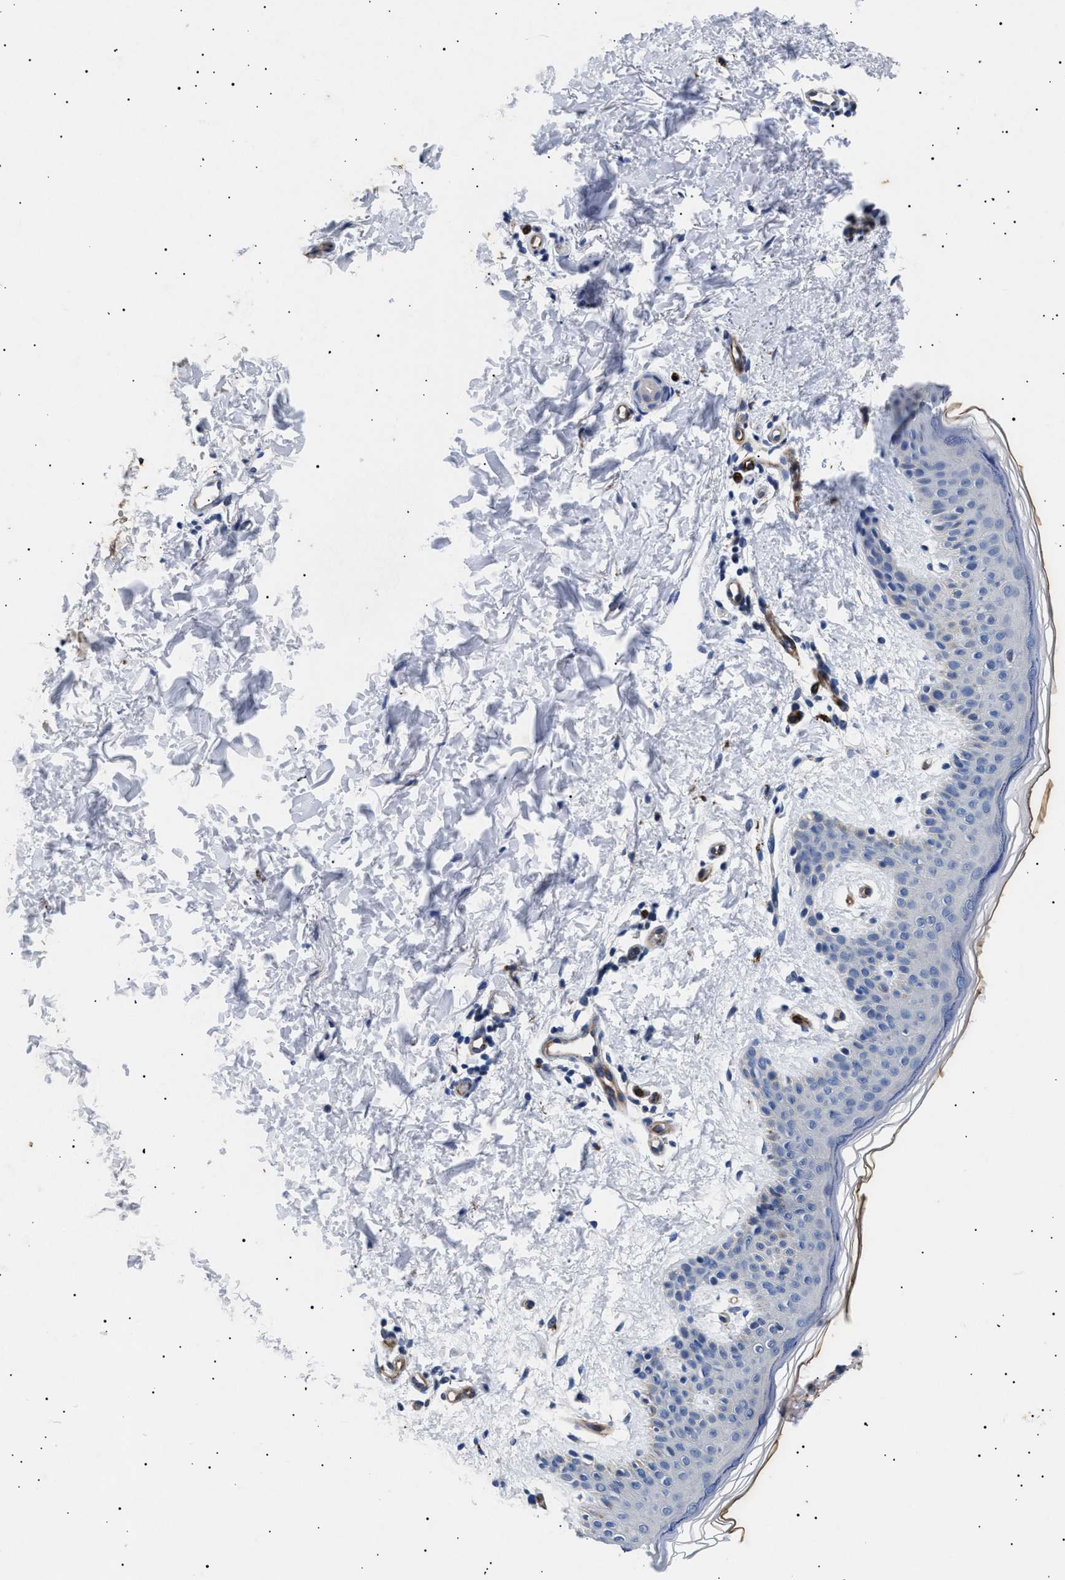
{"staining": {"intensity": "negative", "quantity": "none", "location": "none"}, "tissue": "skin", "cell_type": "Fibroblasts", "image_type": "normal", "snomed": [{"axis": "morphology", "description": "Normal tissue, NOS"}, {"axis": "topography", "description": "Skin"}], "caption": "This is a micrograph of IHC staining of normal skin, which shows no staining in fibroblasts. (IHC, brightfield microscopy, high magnification).", "gene": "OLFML2A", "patient": {"sex": "male", "age": 40}}